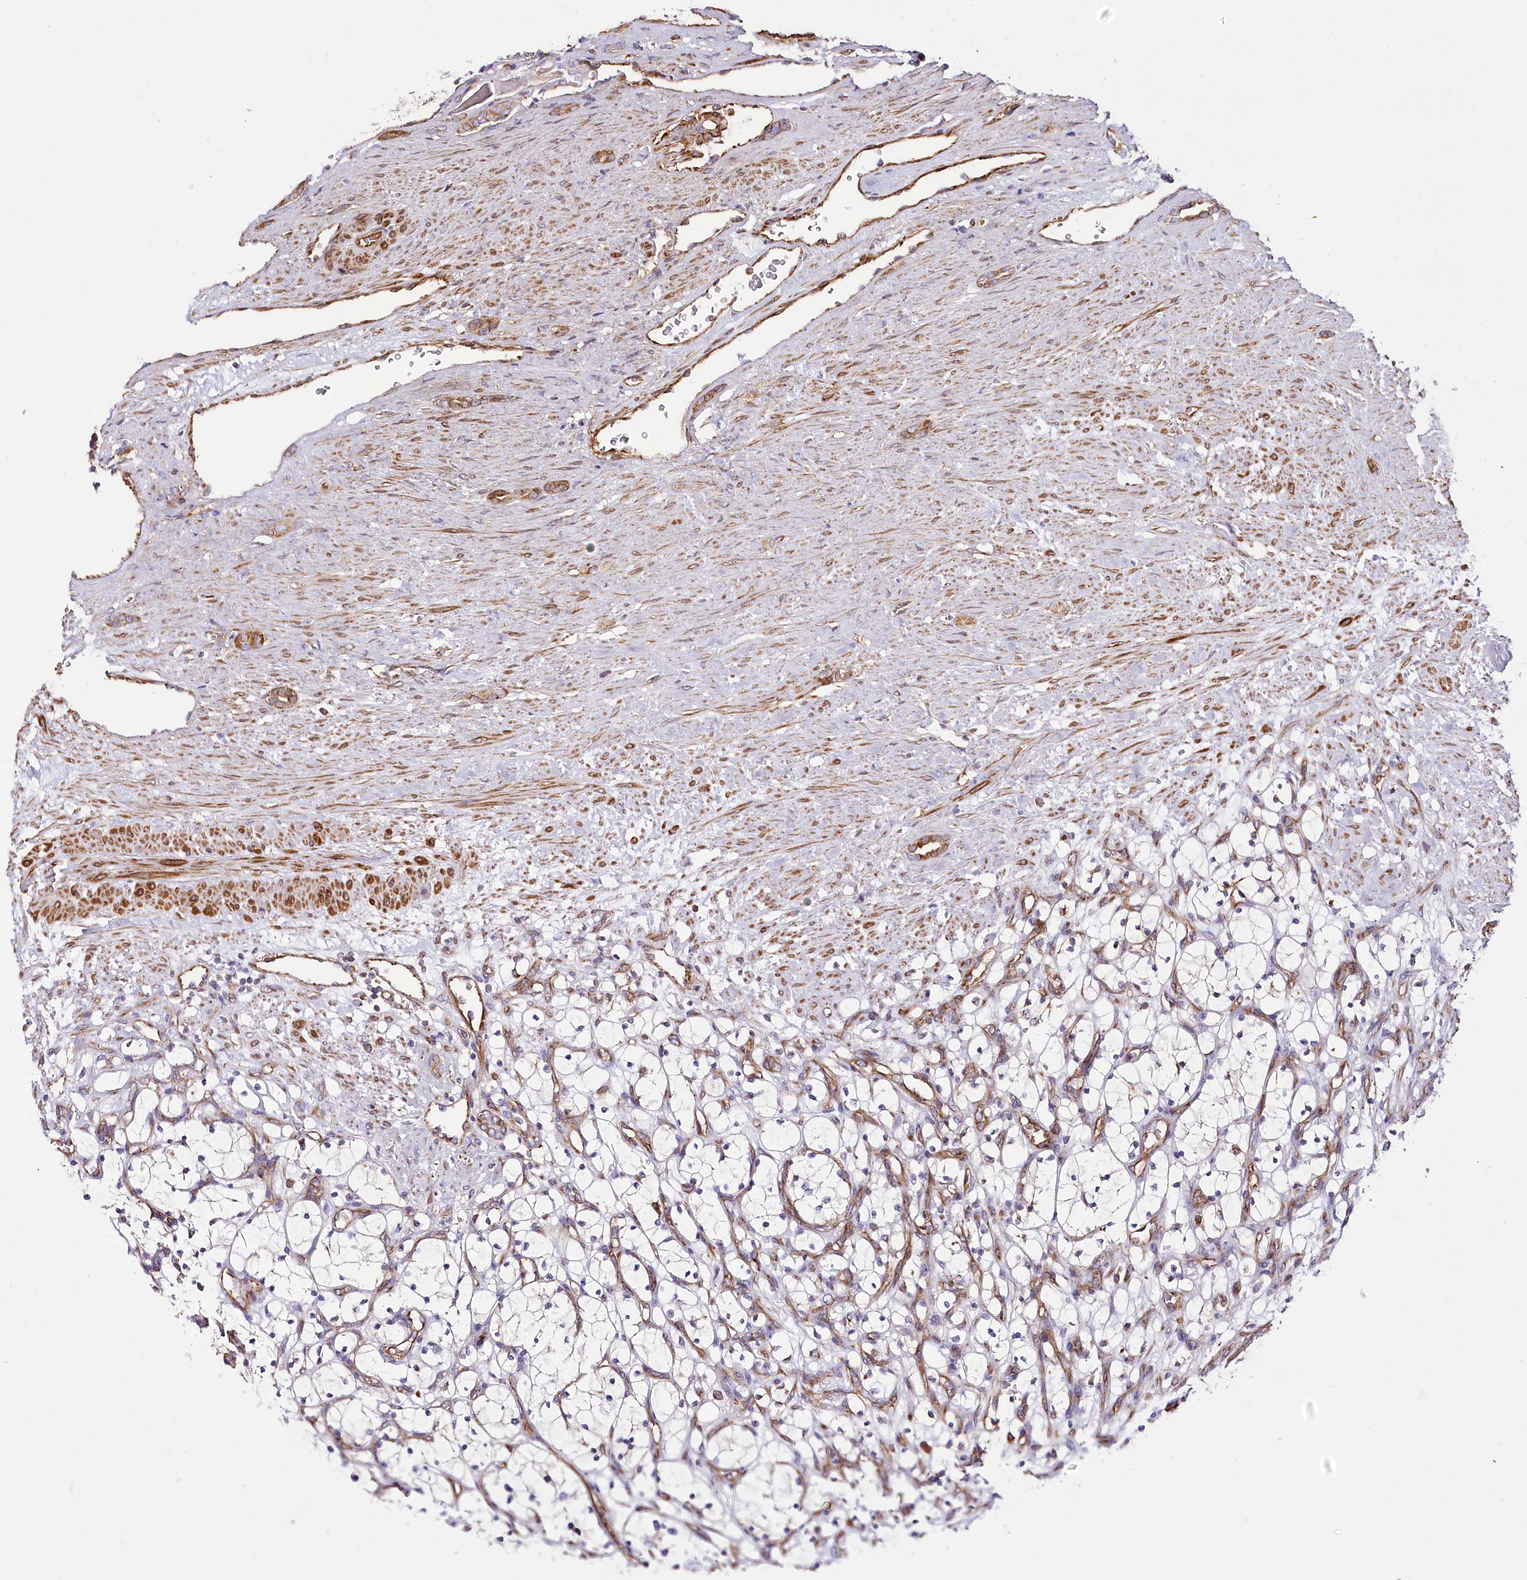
{"staining": {"intensity": "negative", "quantity": "none", "location": "none"}, "tissue": "renal cancer", "cell_type": "Tumor cells", "image_type": "cancer", "snomed": [{"axis": "morphology", "description": "Adenocarcinoma, NOS"}, {"axis": "topography", "description": "Kidney"}], "caption": "Immunohistochemistry (IHC) of human adenocarcinoma (renal) exhibits no expression in tumor cells. (DAB immunohistochemistry (IHC) with hematoxylin counter stain).", "gene": "THUMPD3", "patient": {"sex": "female", "age": 69}}